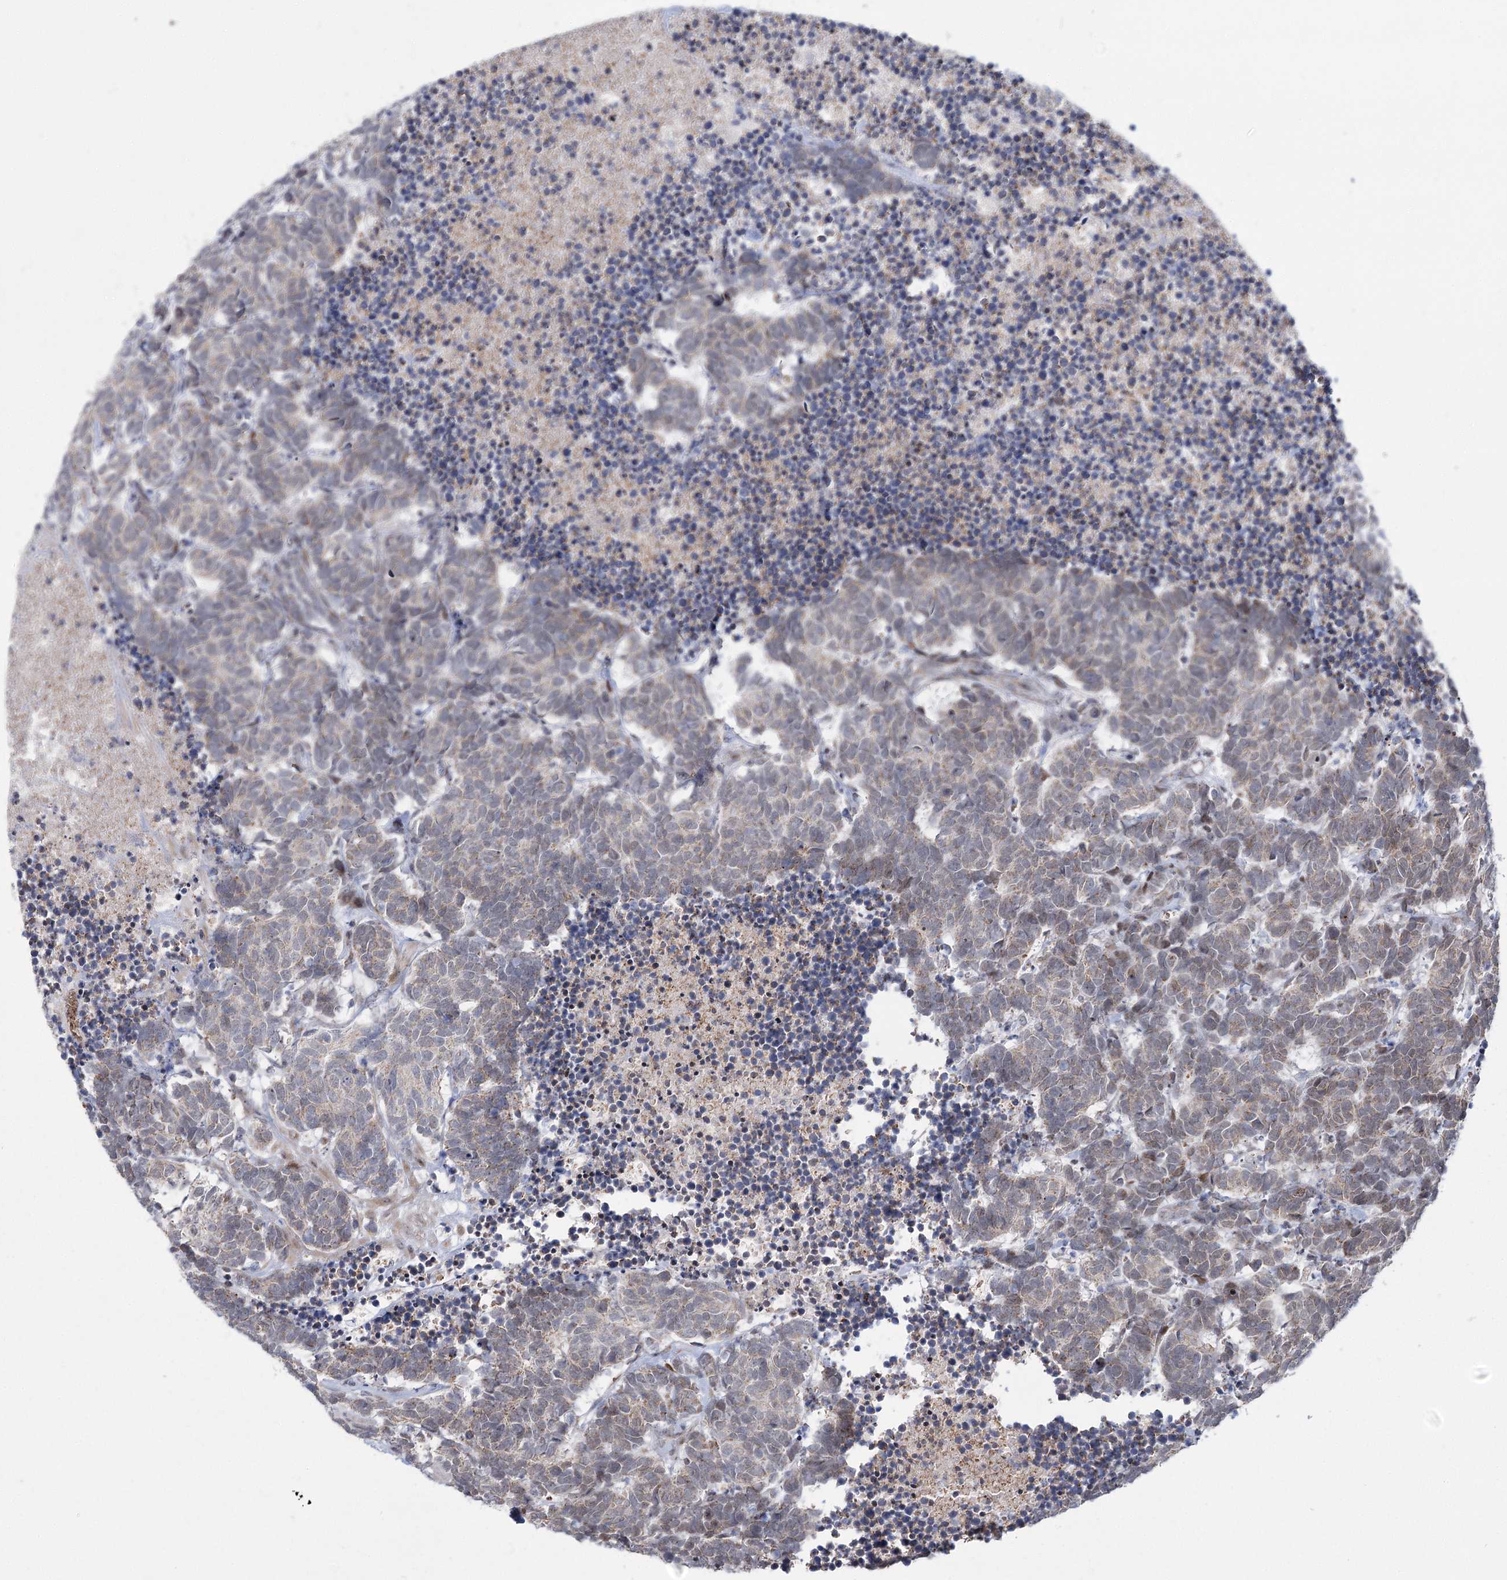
{"staining": {"intensity": "weak", "quantity": "25%-75%", "location": "cytoplasmic/membranous"}, "tissue": "carcinoid", "cell_type": "Tumor cells", "image_type": "cancer", "snomed": [{"axis": "morphology", "description": "Carcinoma, NOS"}, {"axis": "morphology", "description": "Carcinoid, malignant, NOS"}, {"axis": "topography", "description": "Urinary bladder"}], "caption": "The photomicrograph shows a brown stain indicating the presence of a protein in the cytoplasmic/membranous of tumor cells in malignant carcinoid.", "gene": "NSMCE4A", "patient": {"sex": "male", "age": 57}}